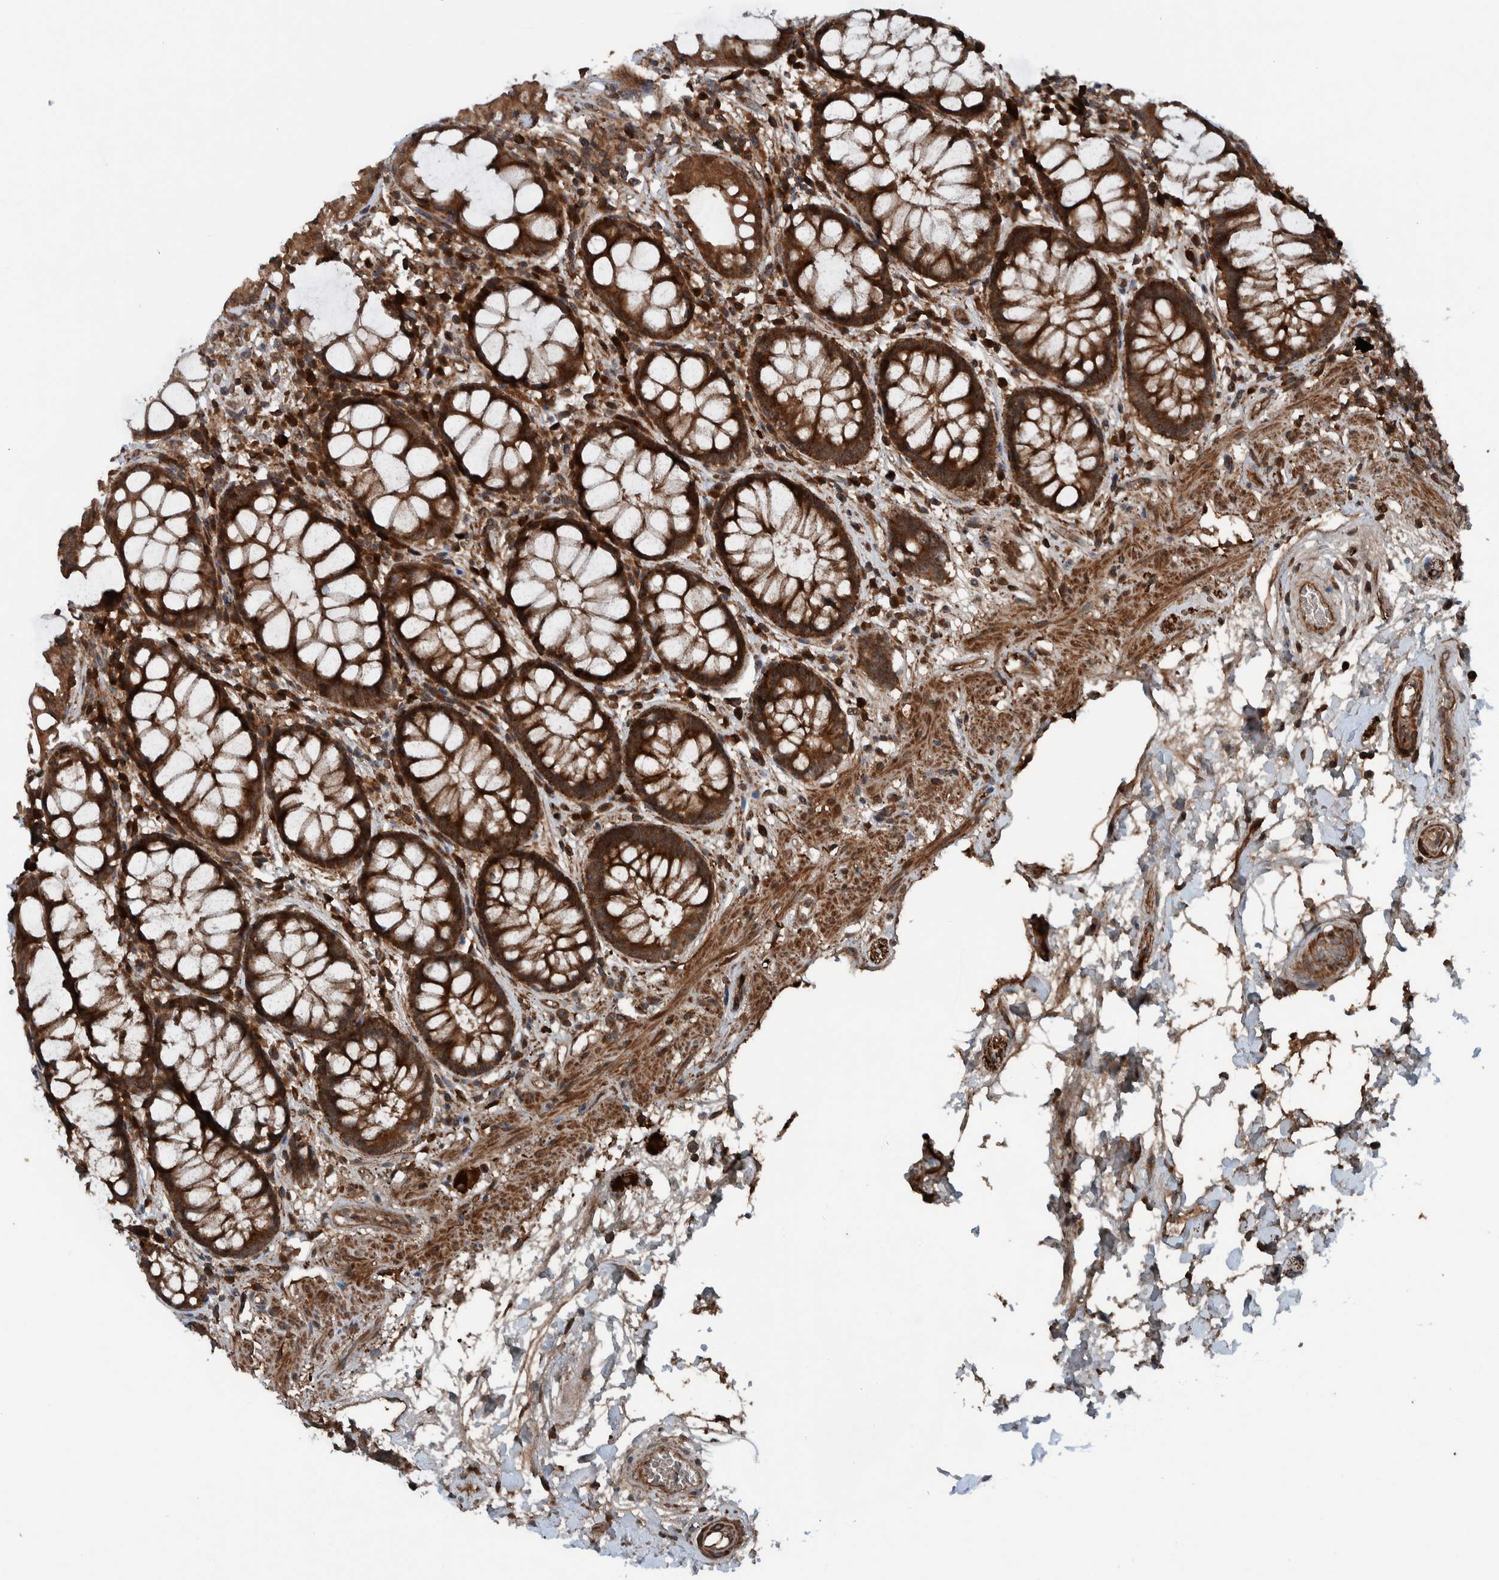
{"staining": {"intensity": "strong", "quantity": ">75%", "location": "cytoplasmic/membranous"}, "tissue": "rectum", "cell_type": "Glandular cells", "image_type": "normal", "snomed": [{"axis": "morphology", "description": "Normal tissue, NOS"}, {"axis": "topography", "description": "Rectum"}], "caption": "This micrograph demonstrates immunohistochemistry staining of normal human rectum, with high strong cytoplasmic/membranous positivity in approximately >75% of glandular cells.", "gene": "CUEDC1", "patient": {"sex": "male", "age": 64}}